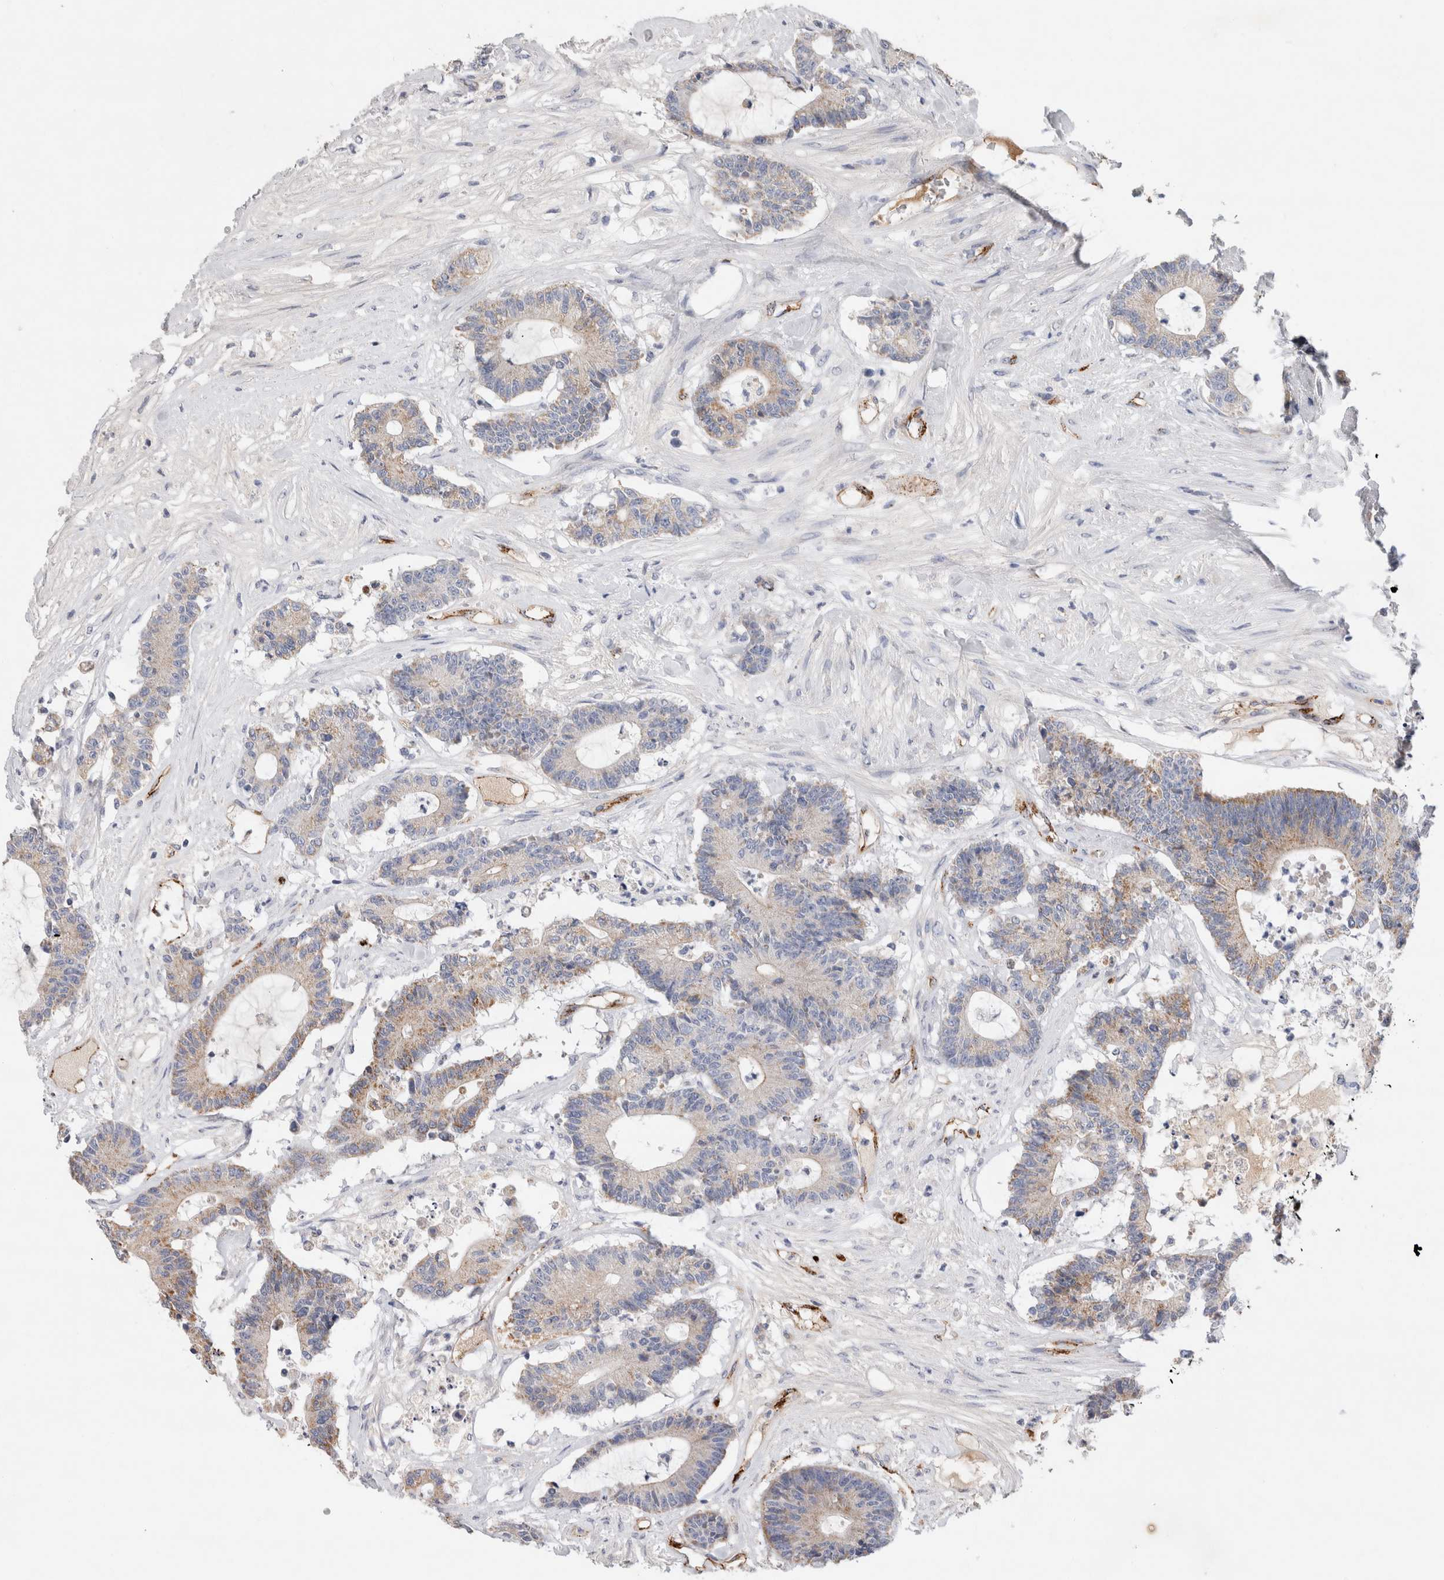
{"staining": {"intensity": "weak", "quantity": "25%-75%", "location": "cytoplasmic/membranous"}, "tissue": "colorectal cancer", "cell_type": "Tumor cells", "image_type": "cancer", "snomed": [{"axis": "morphology", "description": "Adenocarcinoma, NOS"}, {"axis": "topography", "description": "Colon"}], "caption": "IHC histopathology image of neoplastic tissue: colorectal cancer (adenocarcinoma) stained using immunohistochemistry demonstrates low levels of weak protein expression localized specifically in the cytoplasmic/membranous of tumor cells, appearing as a cytoplasmic/membranous brown color.", "gene": "IARS2", "patient": {"sex": "female", "age": 84}}